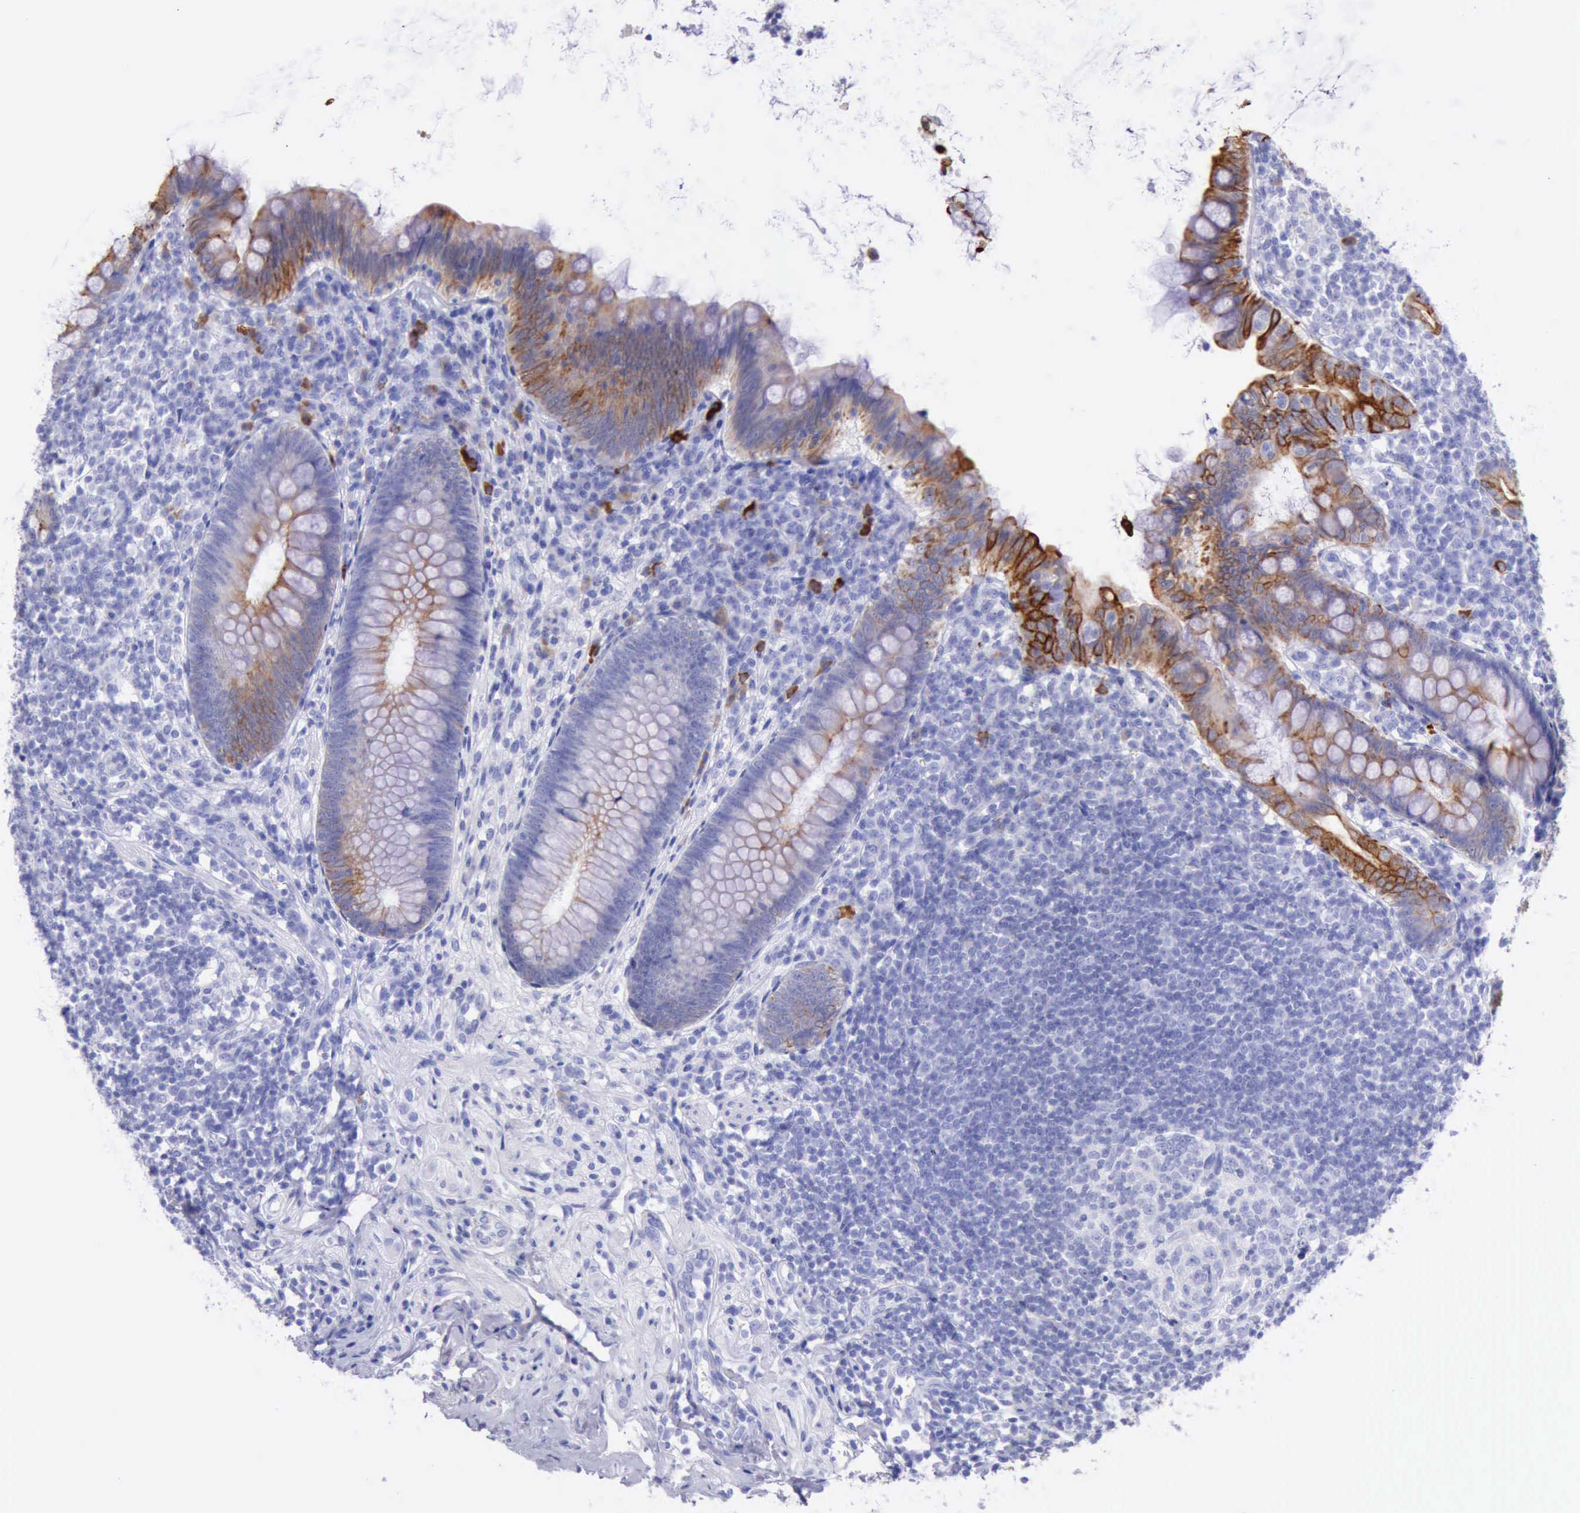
{"staining": {"intensity": "moderate", "quantity": "25%-75%", "location": "cytoplasmic/membranous"}, "tissue": "appendix", "cell_type": "Glandular cells", "image_type": "normal", "snomed": [{"axis": "morphology", "description": "Normal tissue, NOS"}, {"axis": "topography", "description": "Appendix"}], "caption": "Immunohistochemistry (IHC) (DAB) staining of unremarkable human appendix displays moderate cytoplasmic/membranous protein staining in about 25%-75% of glandular cells.", "gene": "KRT8", "patient": {"sex": "female", "age": 66}}